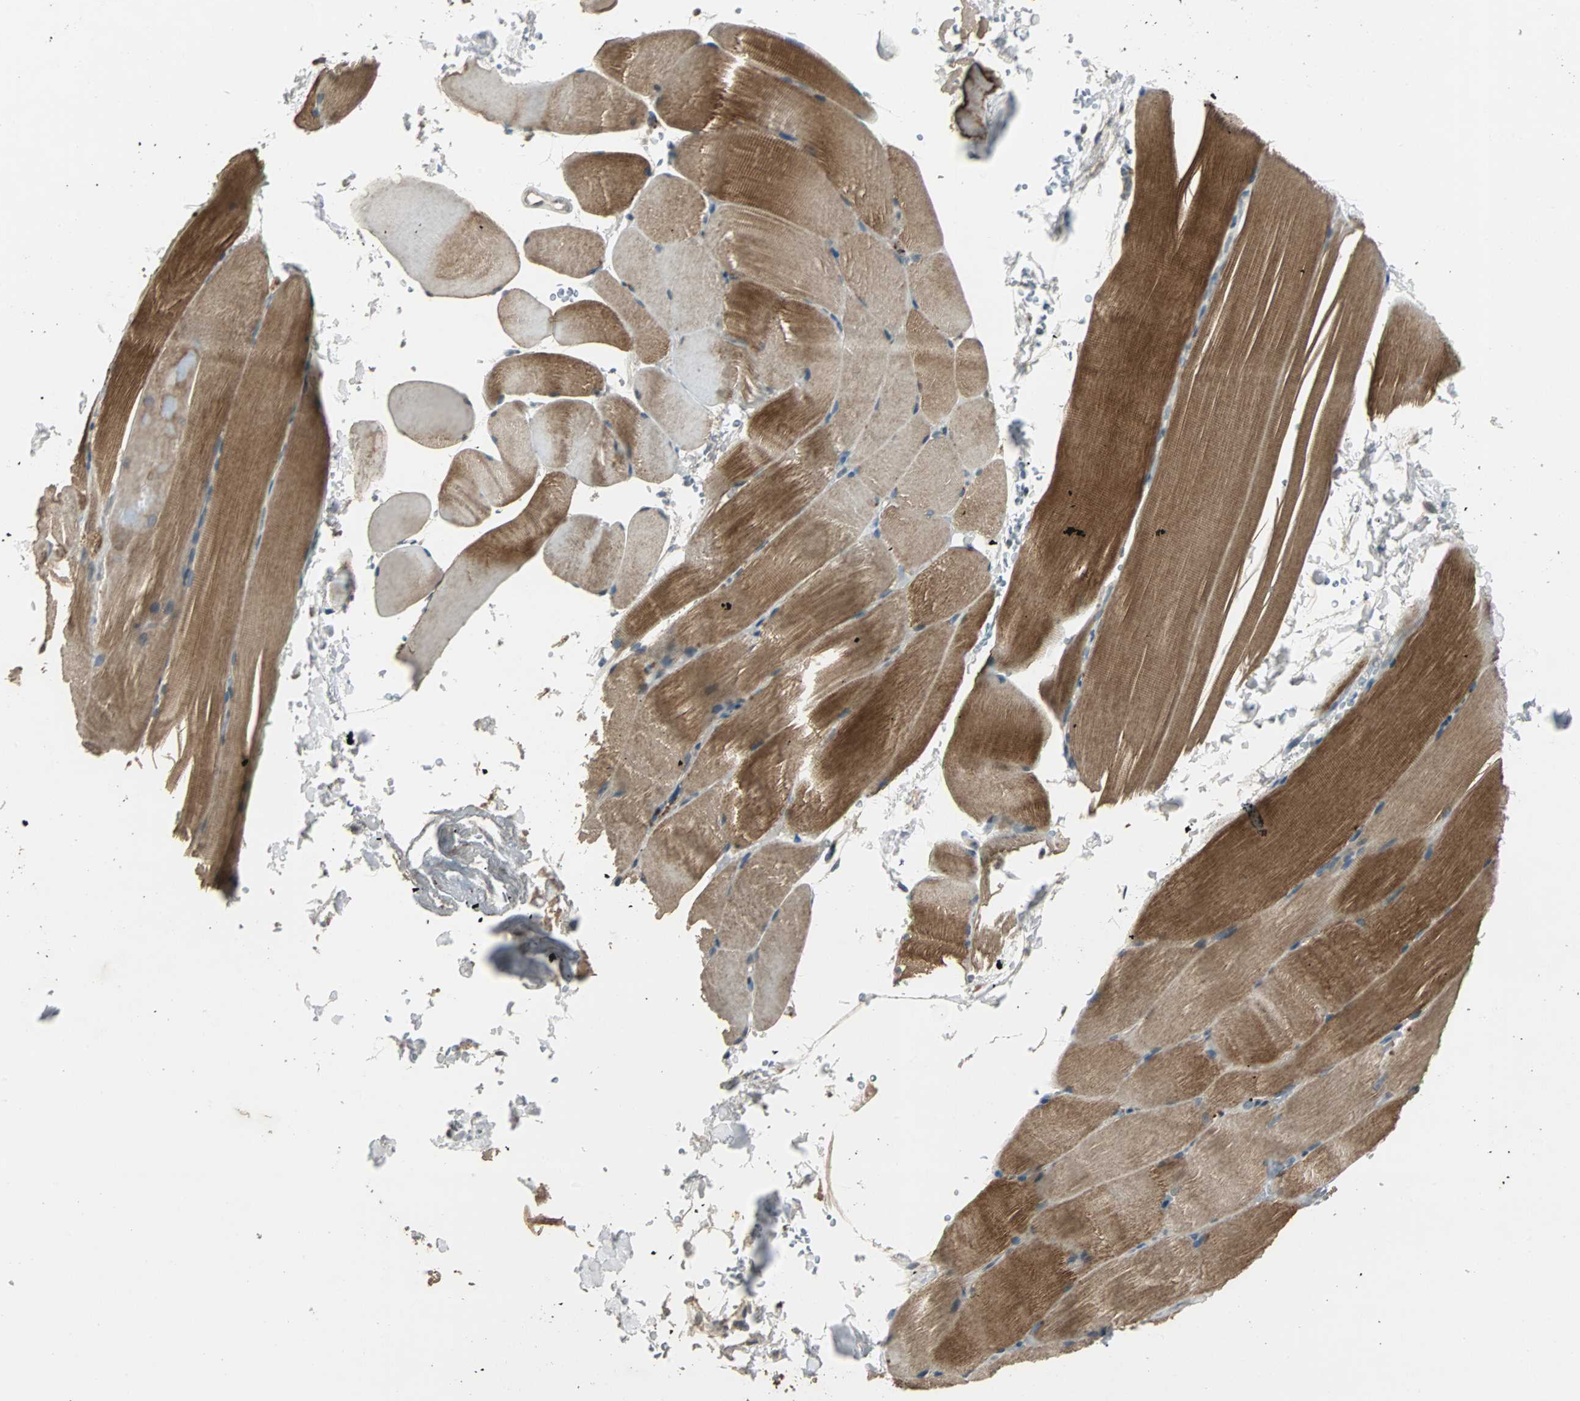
{"staining": {"intensity": "strong", "quantity": ">75%", "location": "cytoplasmic/membranous"}, "tissue": "skeletal muscle", "cell_type": "Myocytes", "image_type": "normal", "snomed": [{"axis": "morphology", "description": "Normal tissue, NOS"}, {"axis": "topography", "description": "Skeletal muscle"}, {"axis": "topography", "description": "Parathyroid gland"}], "caption": "The micrograph exhibits staining of normal skeletal muscle, revealing strong cytoplasmic/membranous protein expression (brown color) within myocytes.", "gene": "ABHD2", "patient": {"sex": "female", "age": 37}}